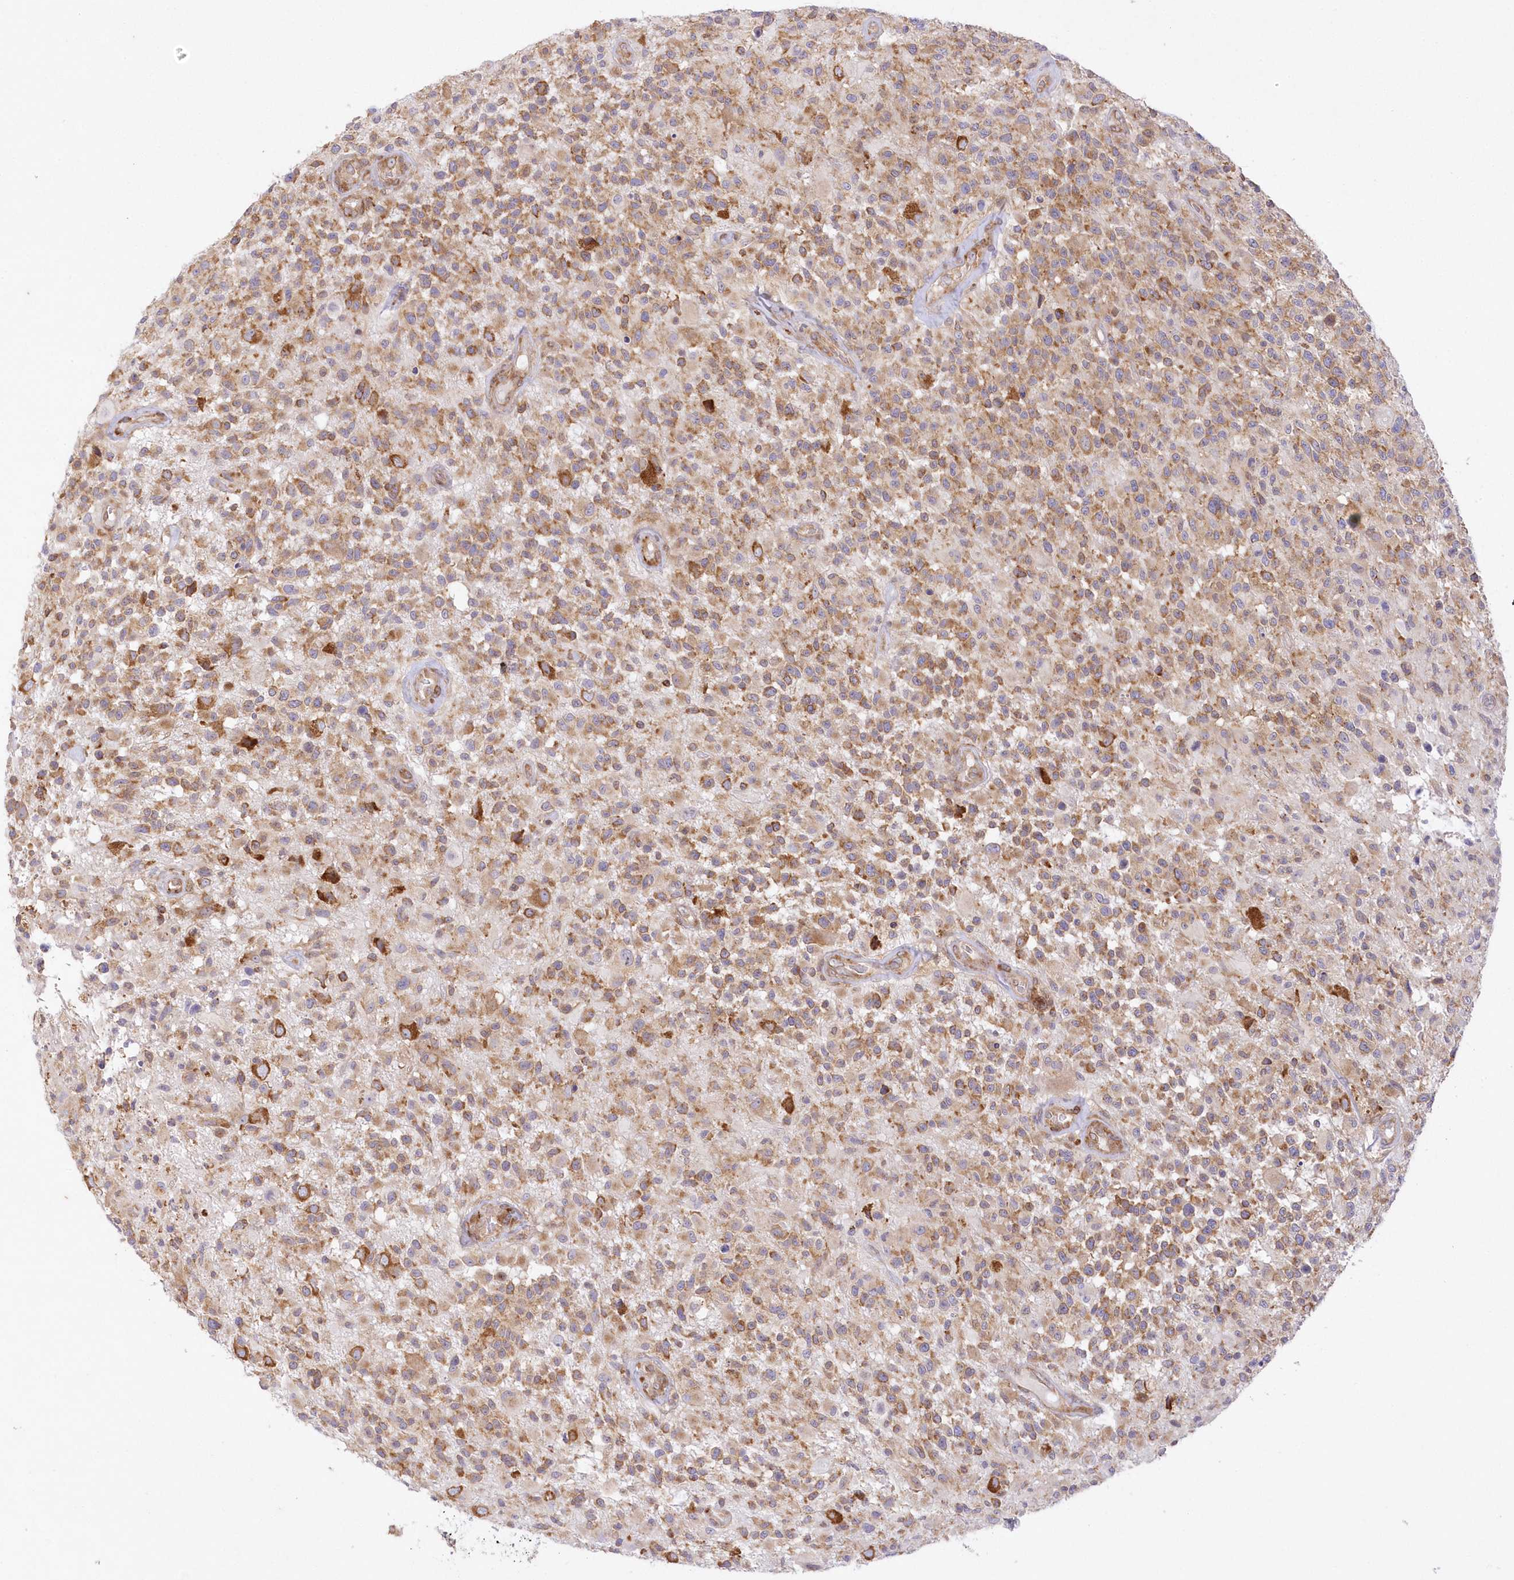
{"staining": {"intensity": "moderate", "quantity": ">75%", "location": "cytoplasmic/membranous"}, "tissue": "glioma", "cell_type": "Tumor cells", "image_type": "cancer", "snomed": [{"axis": "morphology", "description": "Glioma, malignant, High grade"}, {"axis": "morphology", "description": "Glioblastoma, NOS"}, {"axis": "topography", "description": "Brain"}], "caption": "The micrograph shows a brown stain indicating the presence of a protein in the cytoplasmic/membranous of tumor cells in glioblastoma.", "gene": "RNPEP", "patient": {"sex": "male", "age": 60}}